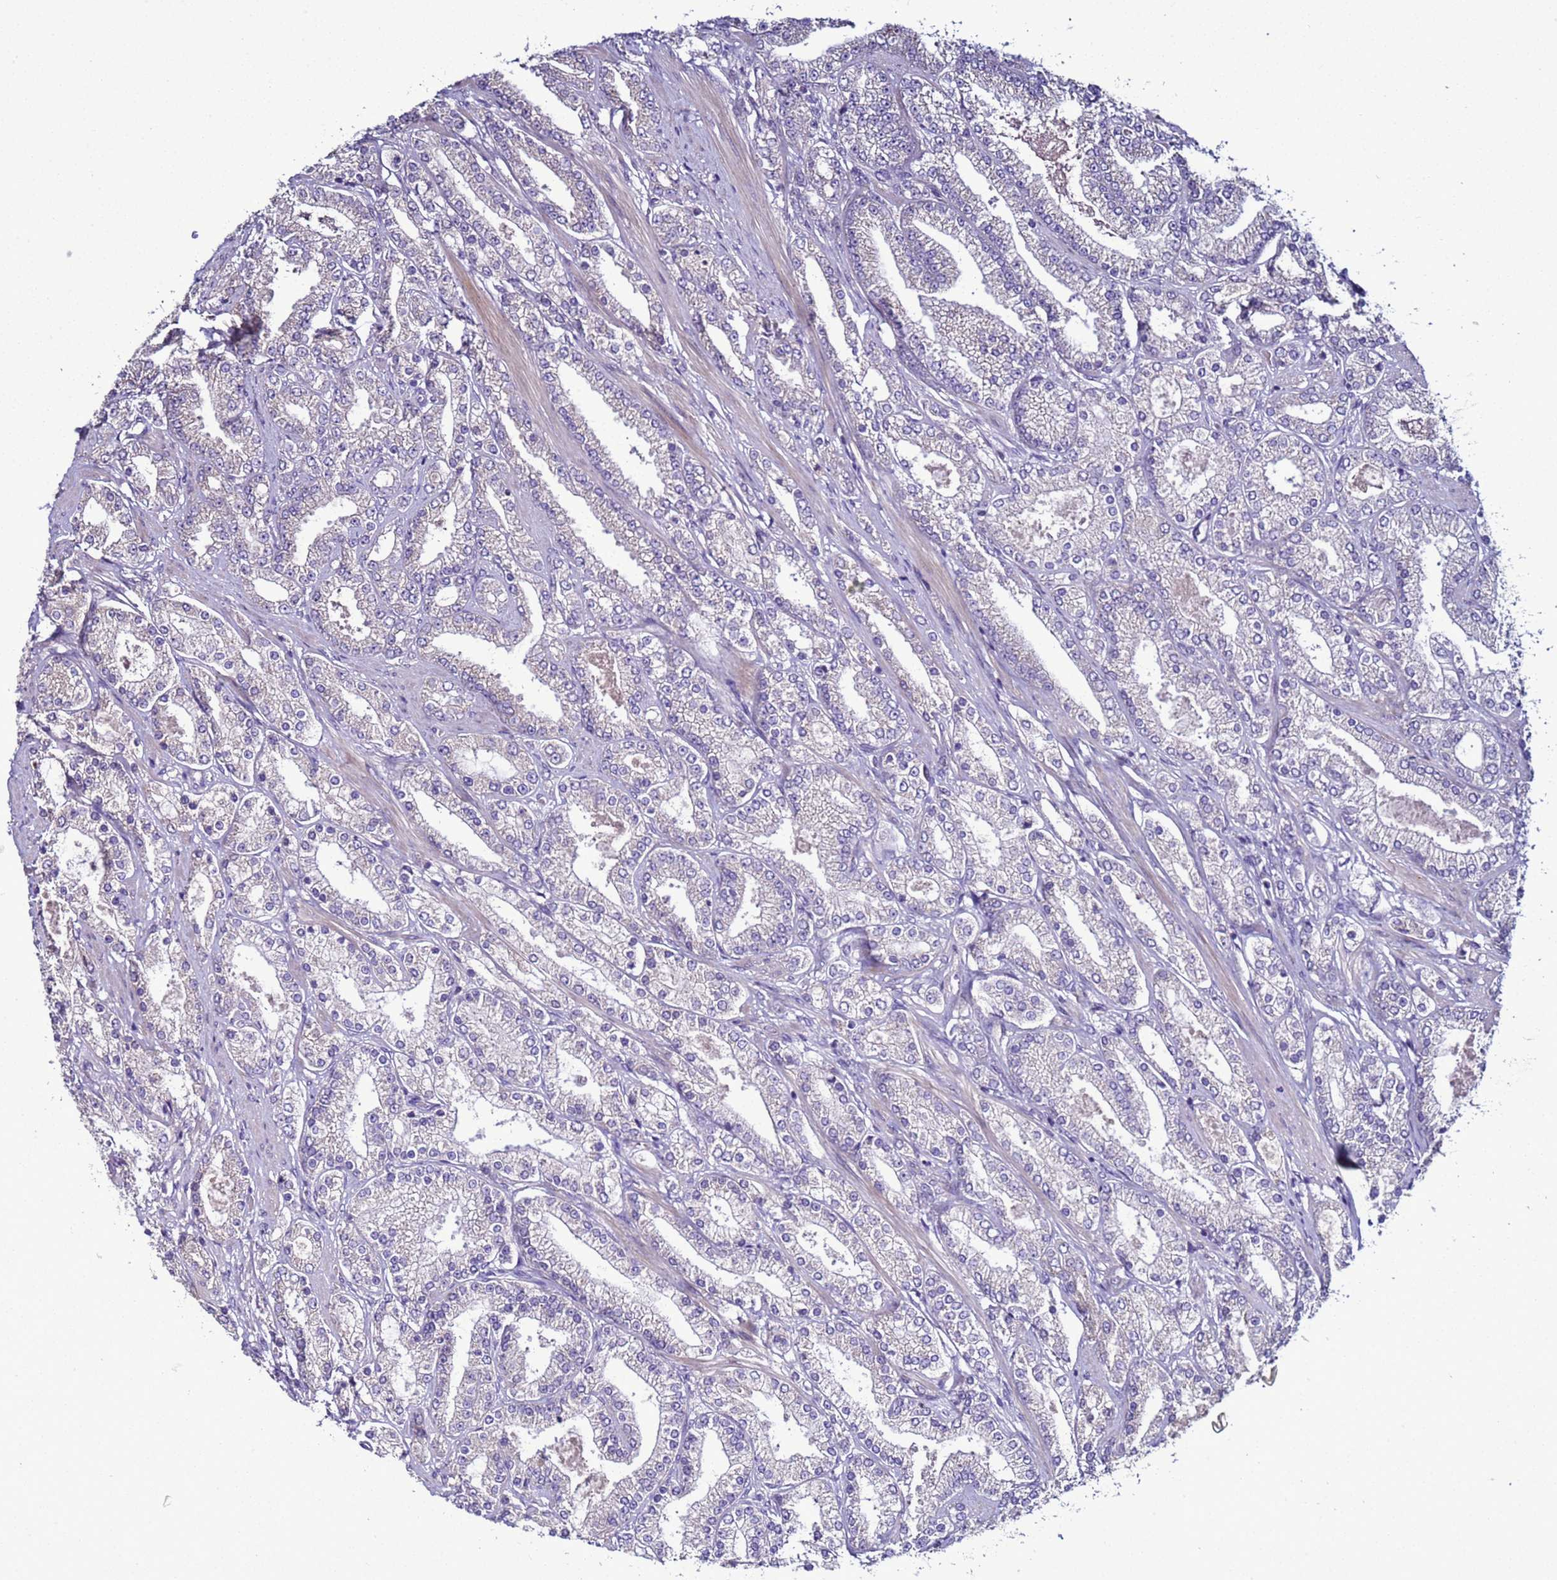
{"staining": {"intensity": "negative", "quantity": "none", "location": "none"}, "tissue": "prostate cancer", "cell_type": "Tumor cells", "image_type": "cancer", "snomed": [{"axis": "morphology", "description": "Adenocarcinoma, High grade"}, {"axis": "topography", "description": "Prostate"}], "caption": "Image shows no protein positivity in tumor cells of prostate cancer (adenocarcinoma (high-grade)) tissue. Brightfield microscopy of IHC stained with DAB (brown) and hematoxylin (blue), captured at high magnification.", "gene": "RABL2B", "patient": {"sex": "male", "age": 68}}